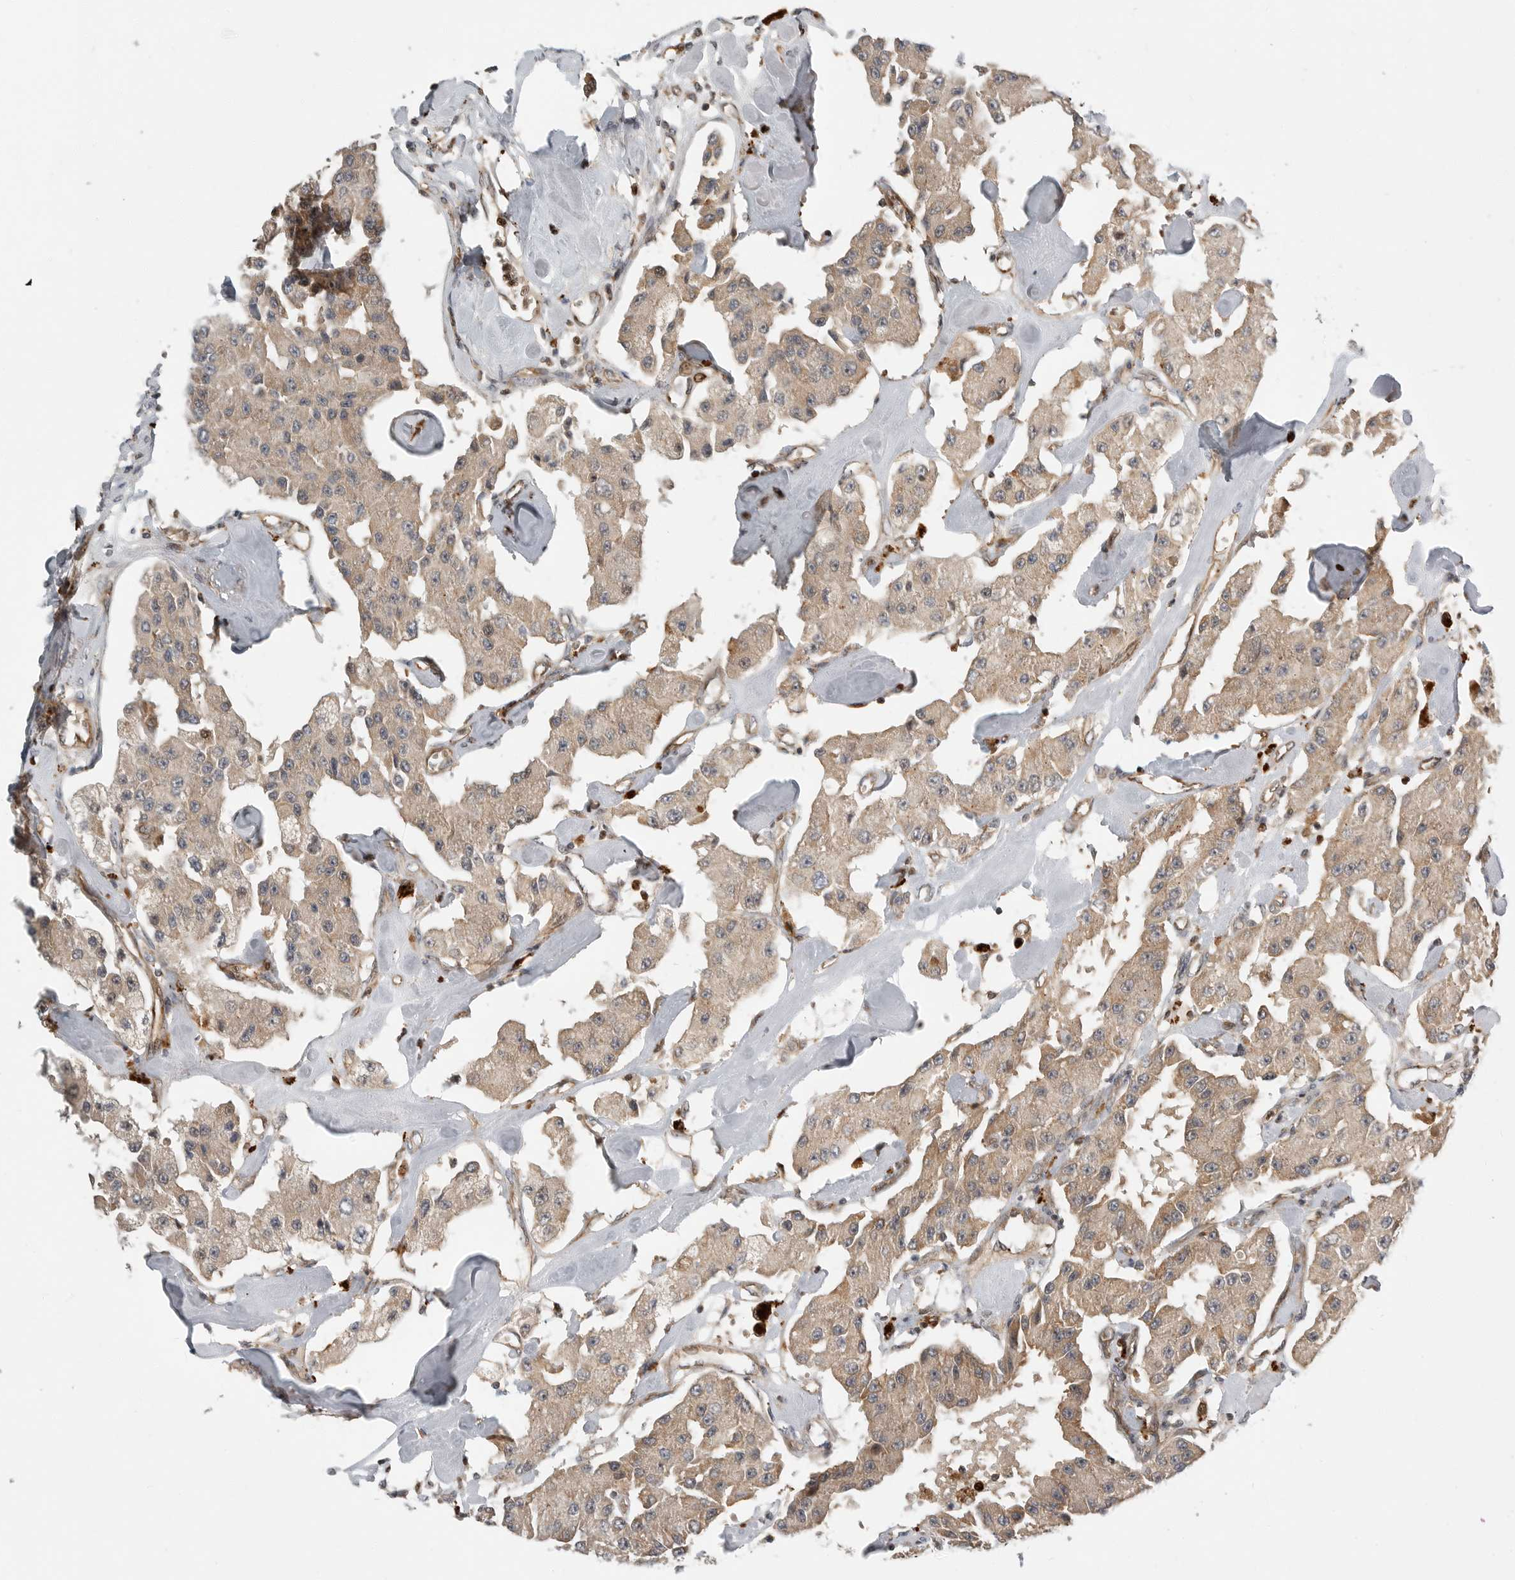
{"staining": {"intensity": "weak", "quantity": ">75%", "location": "cytoplasmic/membranous"}, "tissue": "carcinoid", "cell_type": "Tumor cells", "image_type": "cancer", "snomed": [{"axis": "morphology", "description": "Carcinoid, malignant, NOS"}, {"axis": "topography", "description": "Pancreas"}], "caption": "Immunohistochemical staining of human carcinoid demonstrates low levels of weak cytoplasmic/membranous expression in about >75% of tumor cells.", "gene": "STRAP", "patient": {"sex": "male", "age": 41}}